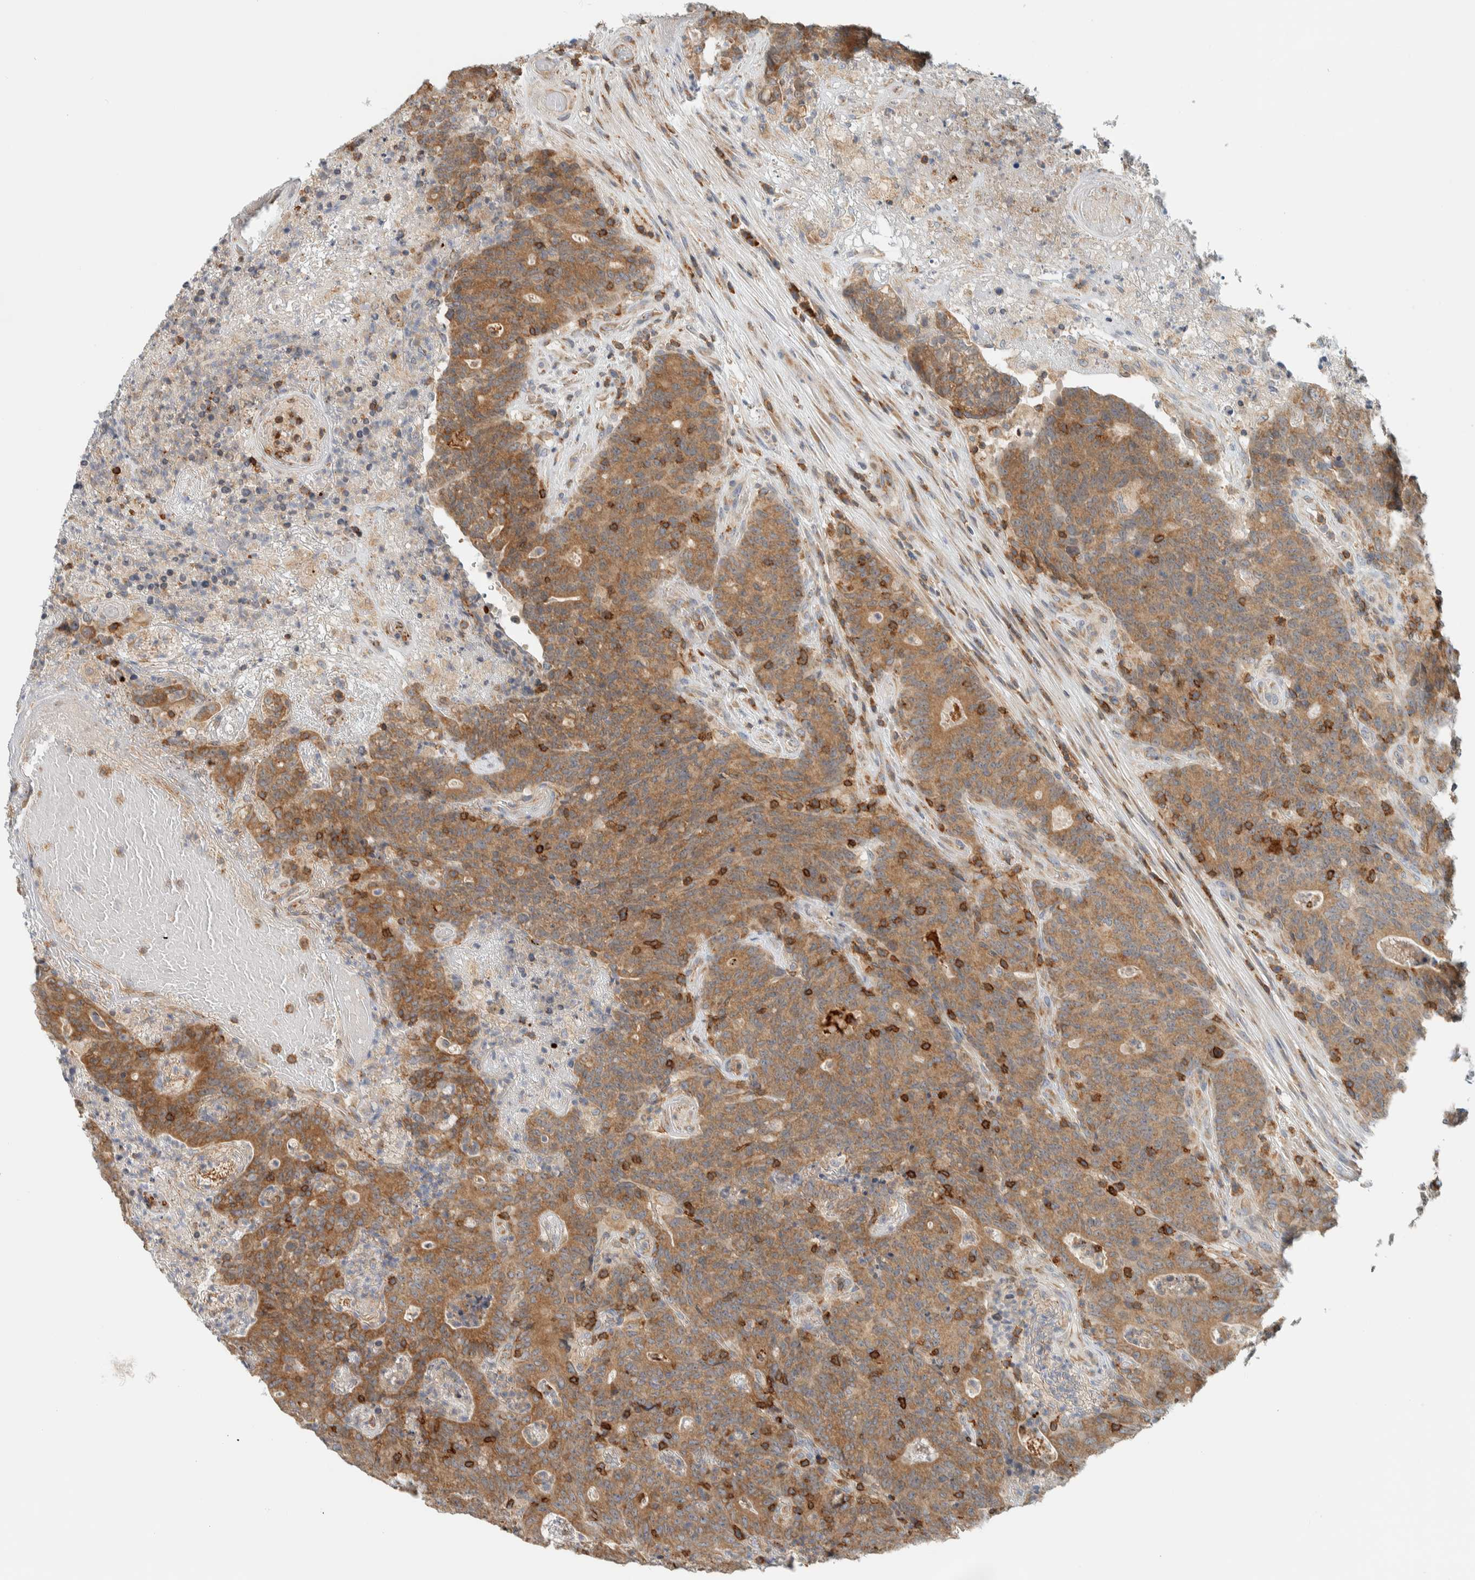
{"staining": {"intensity": "moderate", "quantity": ">75%", "location": "cytoplasmic/membranous"}, "tissue": "colorectal cancer", "cell_type": "Tumor cells", "image_type": "cancer", "snomed": [{"axis": "morphology", "description": "Normal tissue, NOS"}, {"axis": "morphology", "description": "Adenocarcinoma, NOS"}, {"axis": "topography", "description": "Colon"}], "caption": "Colorectal adenocarcinoma stained with immunohistochemistry (IHC) exhibits moderate cytoplasmic/membranous expression in about >75% of tumor cells. (Stains: DAB (3,3'-diaminobenzidine) in brown, nuclei in blue, Microscopy: brightfield microscopy at high magnification).", "gene": "CCDC57", "patient": {"sex": "female", "age": 75}}